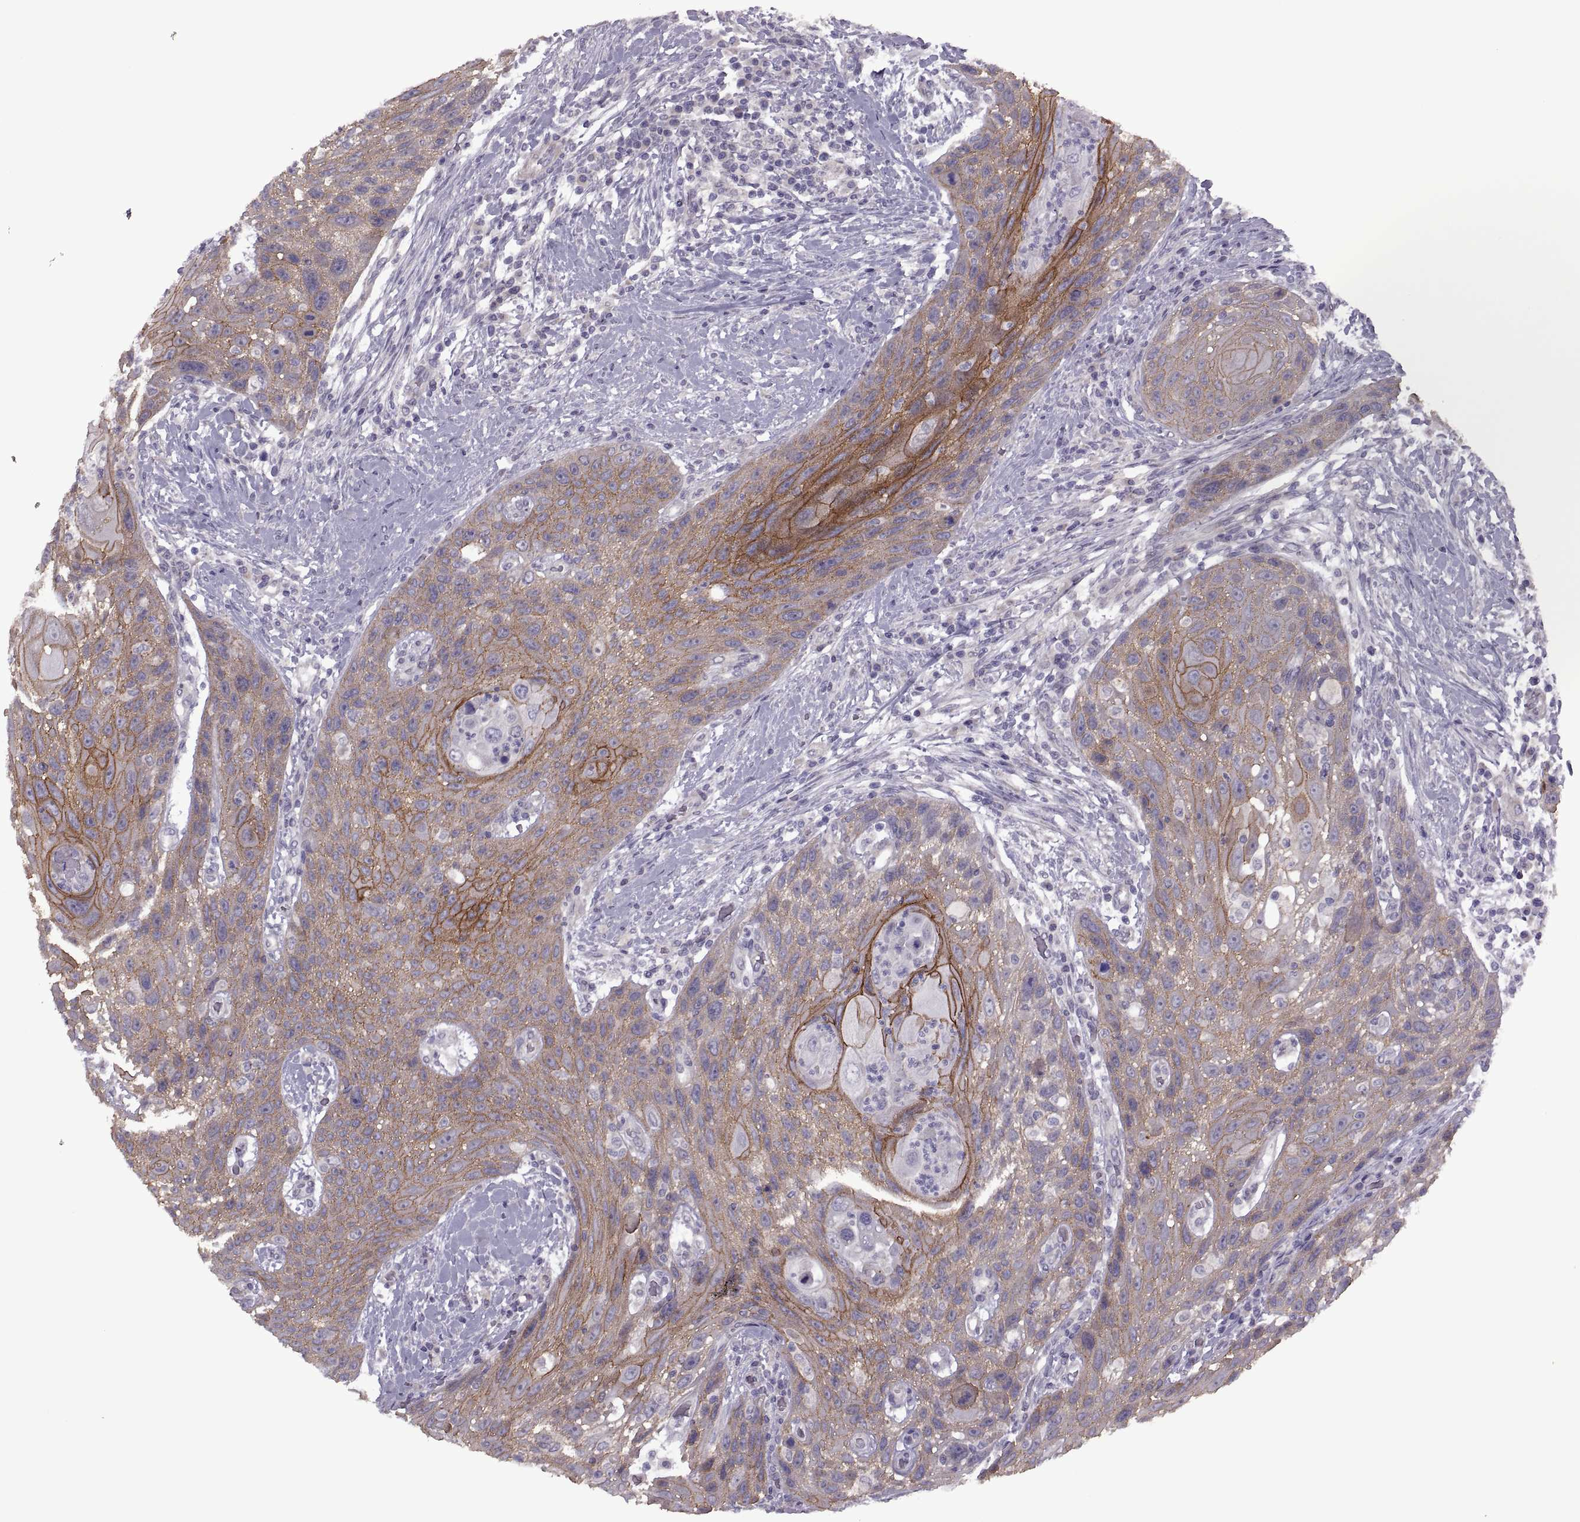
{"staining": {"intensity": "moderate", "quantity": "25%-75%", "location": "cytoplasmic/membranous"}, "tissue": "head and neck cancer", "cell_type": "Tumor cells", "image_type": "cancer", "snomed": [{"axis": "morphology", "description": "Squamous cell carcinoma, NOS"}, {"axis": "topography", "description": "Head-Neck"}], "caption": "Protein staining shows moderate cytoplasmic/membranous expression in approximately 25%-75% of tumor cells in head and neck cancer. (IHC, brightfield microscopy, high magnification).", "gene": "RIPK4", "patient": {"sex": "male", "age": 69}}